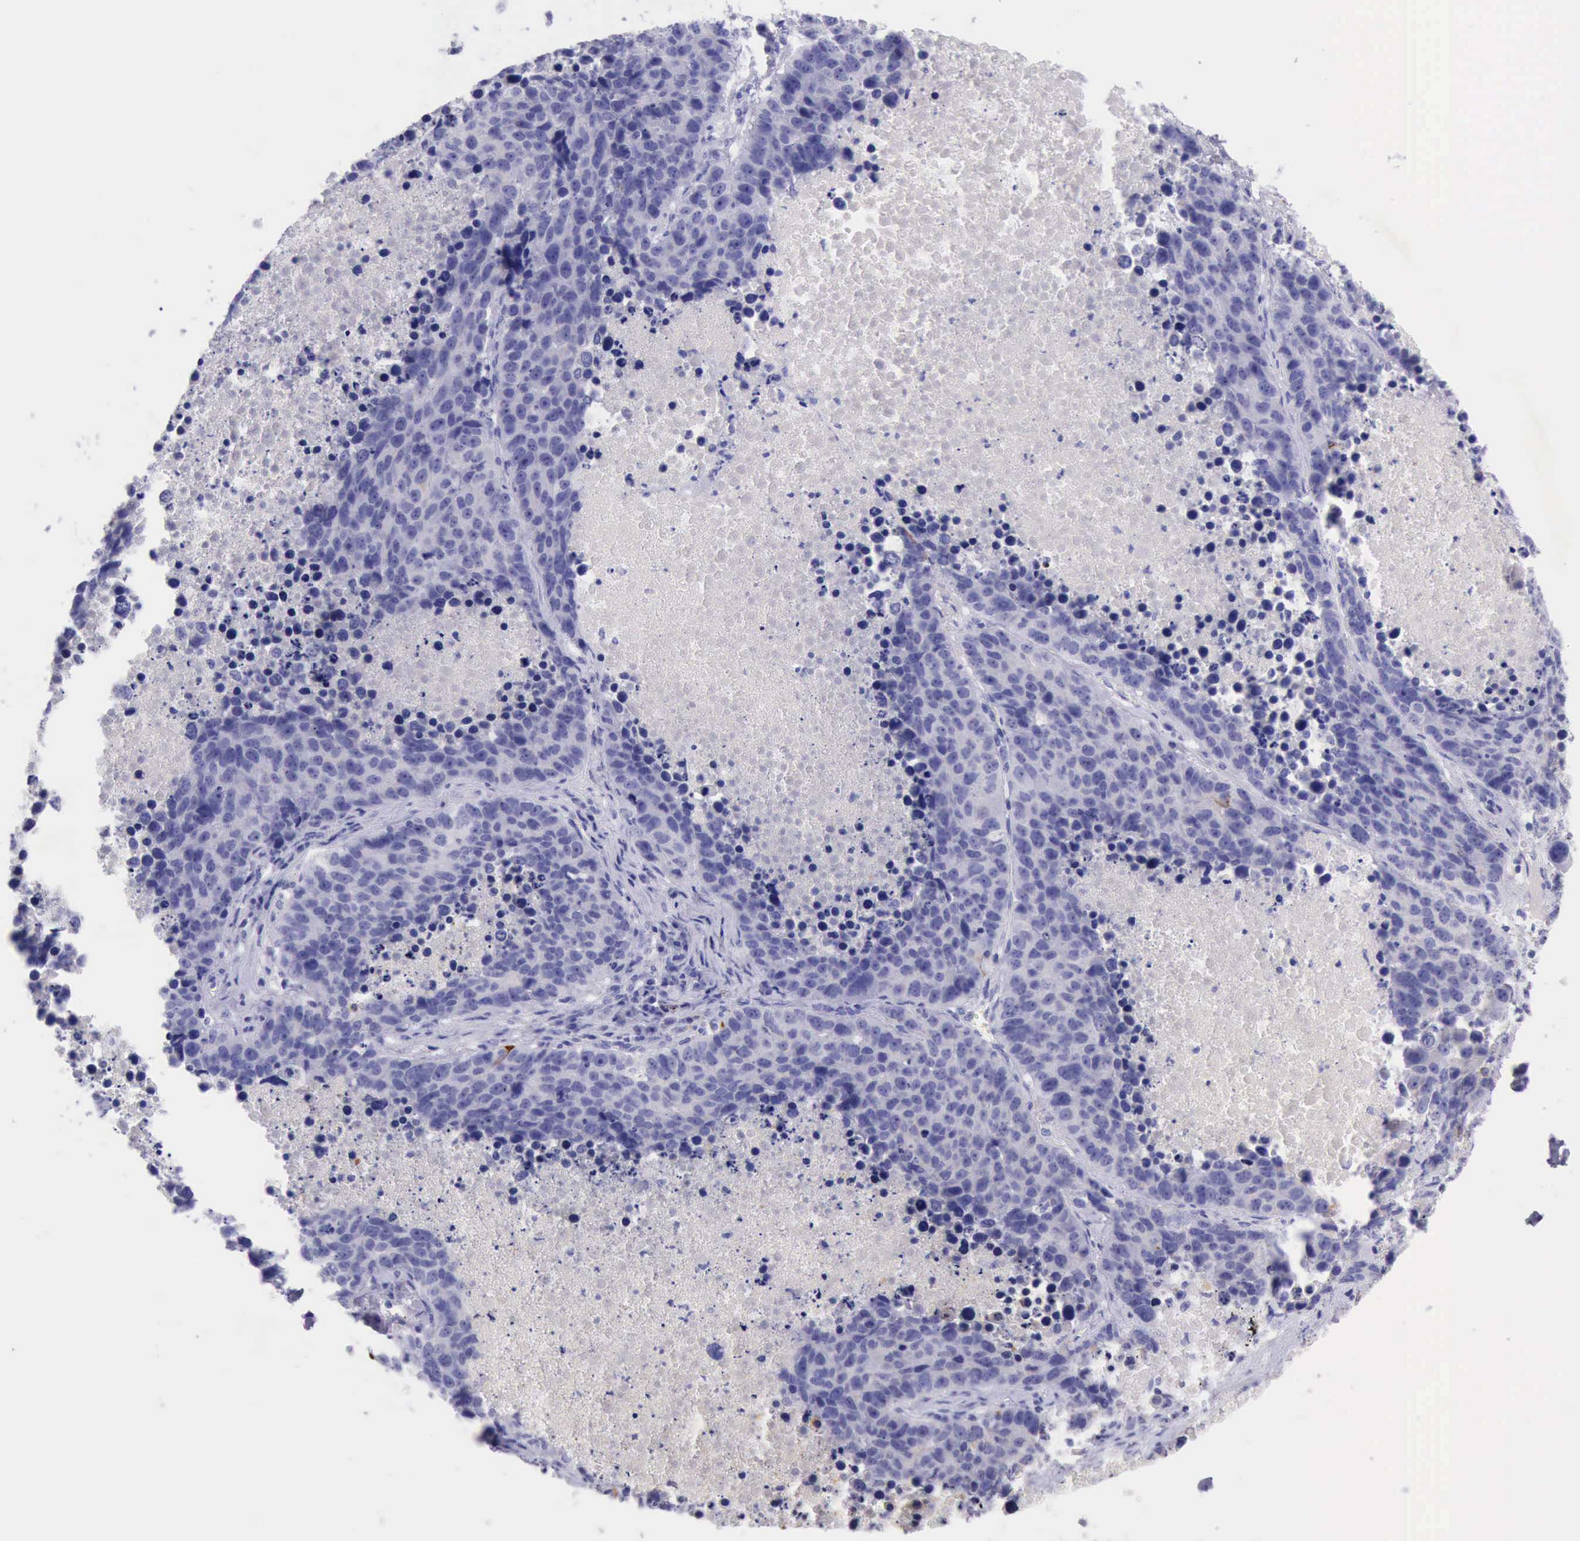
{"staining": {"intensity": "negative", "quantity": "none", "location": "none"}, "tissue": "lung cancer", "cell_type": "Tumor cells", "image_type": "cancer", "snomed": [{"axis": "morphology", "description": "Carcinoid, malignant, NOS"}, {"axis": "topography", "description": "Lung"}], "caption": "An image of lung cancer stained for a protein demonstrates no brown staining in tumor cells.", "gene": "KRT8", "patient": {"sex": "male", "age": 60}}